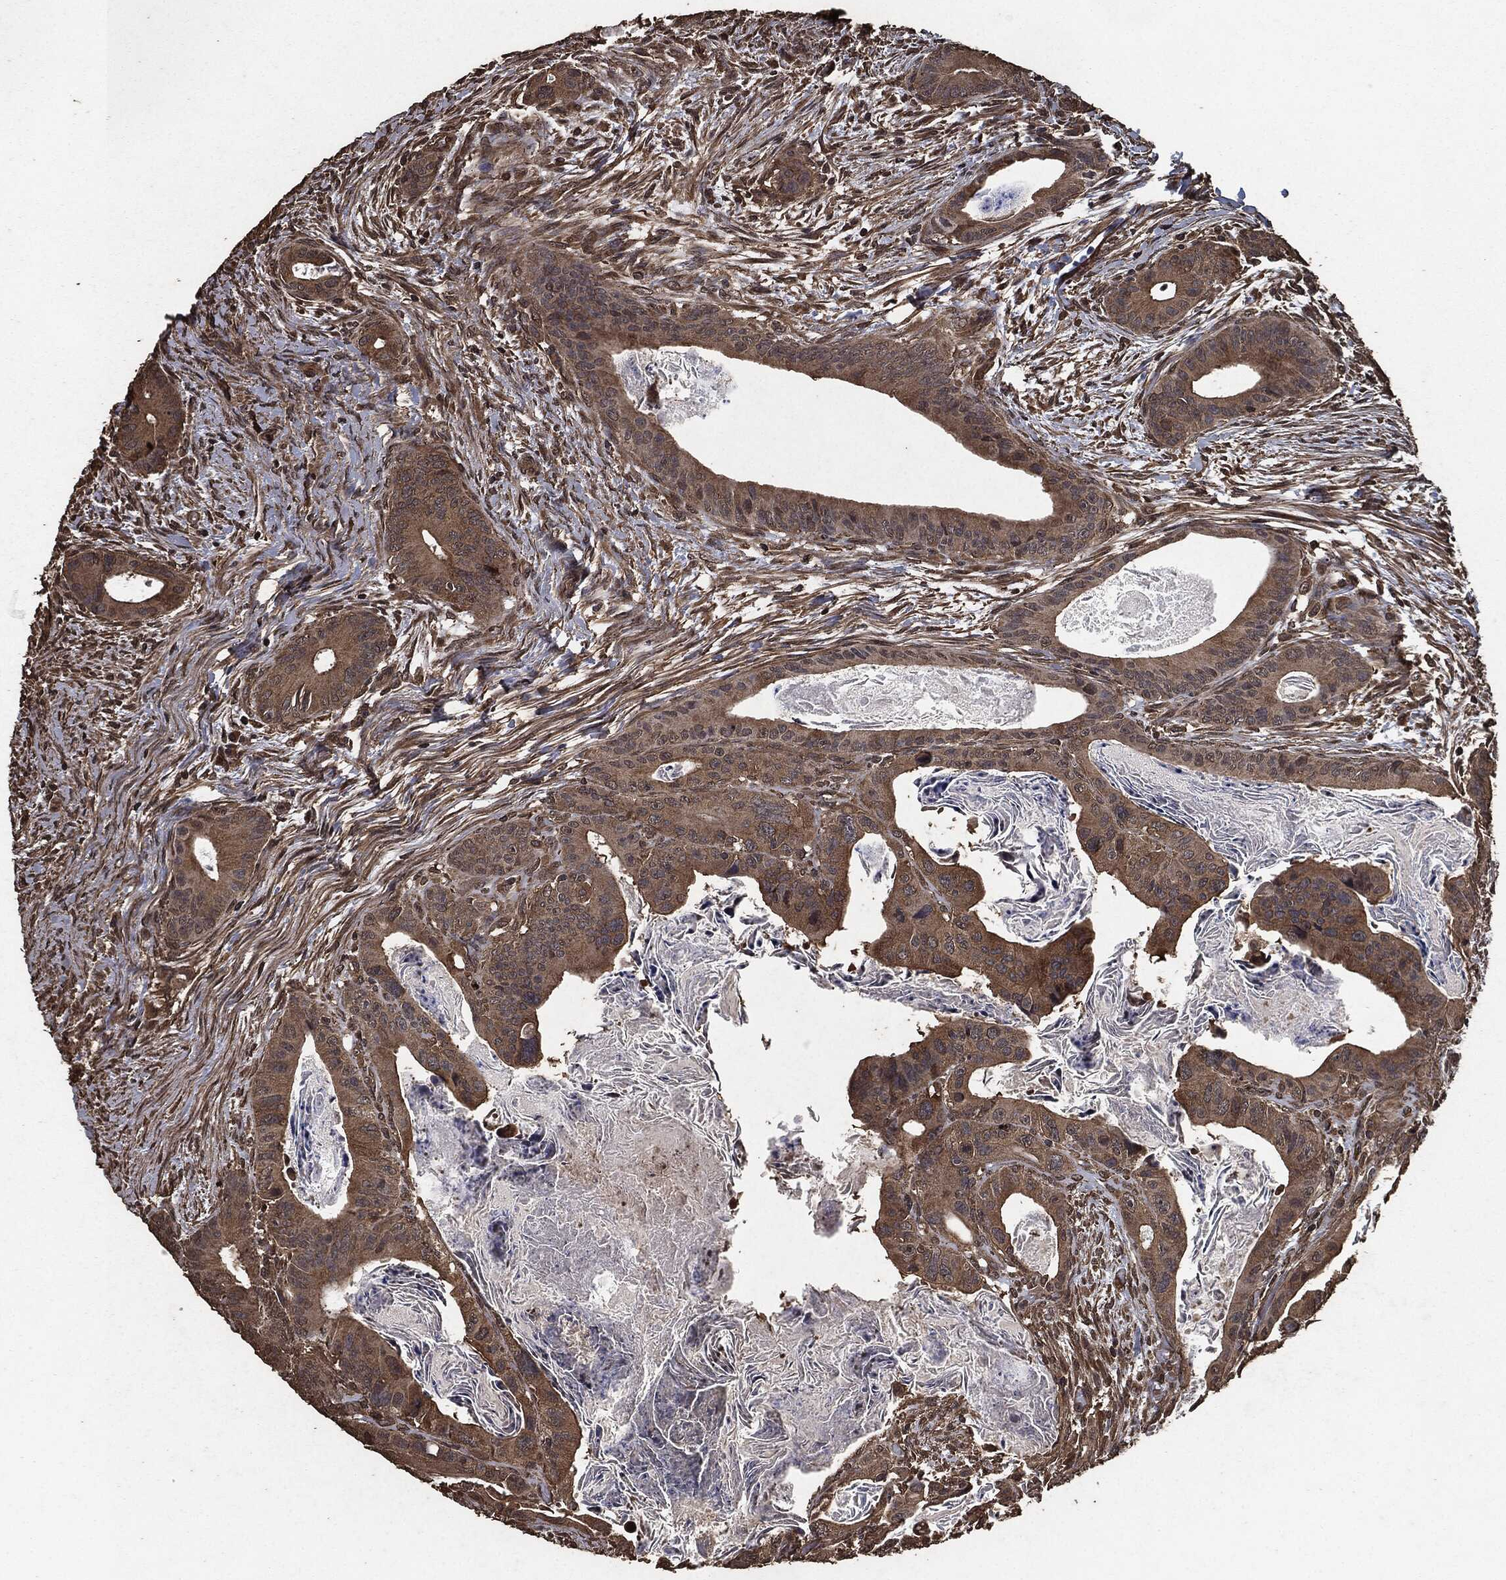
{"staining": {"intensity": "moderate", "quantity": "25%-75%", "location": "cytoplasmic/membranous"}, "tissue": "colorectal cancer", "cell_type": "Tumor cells", "image_type": "cancer", "snomed": [{"axis": "morphology", "description": "Adenocarcinoma, NOS"}, {"axis": "topography", "description": "Rectum"}], "caption": "Immunohistochemical staining of human colorectal adenocarcinoma exhibits medium levels of moderate cytoplasmic/membranous positivity in about 25%-75% of tumor cells.", "gene": "AKT1S1", "patient": {"sex": "male", "age": 64}}